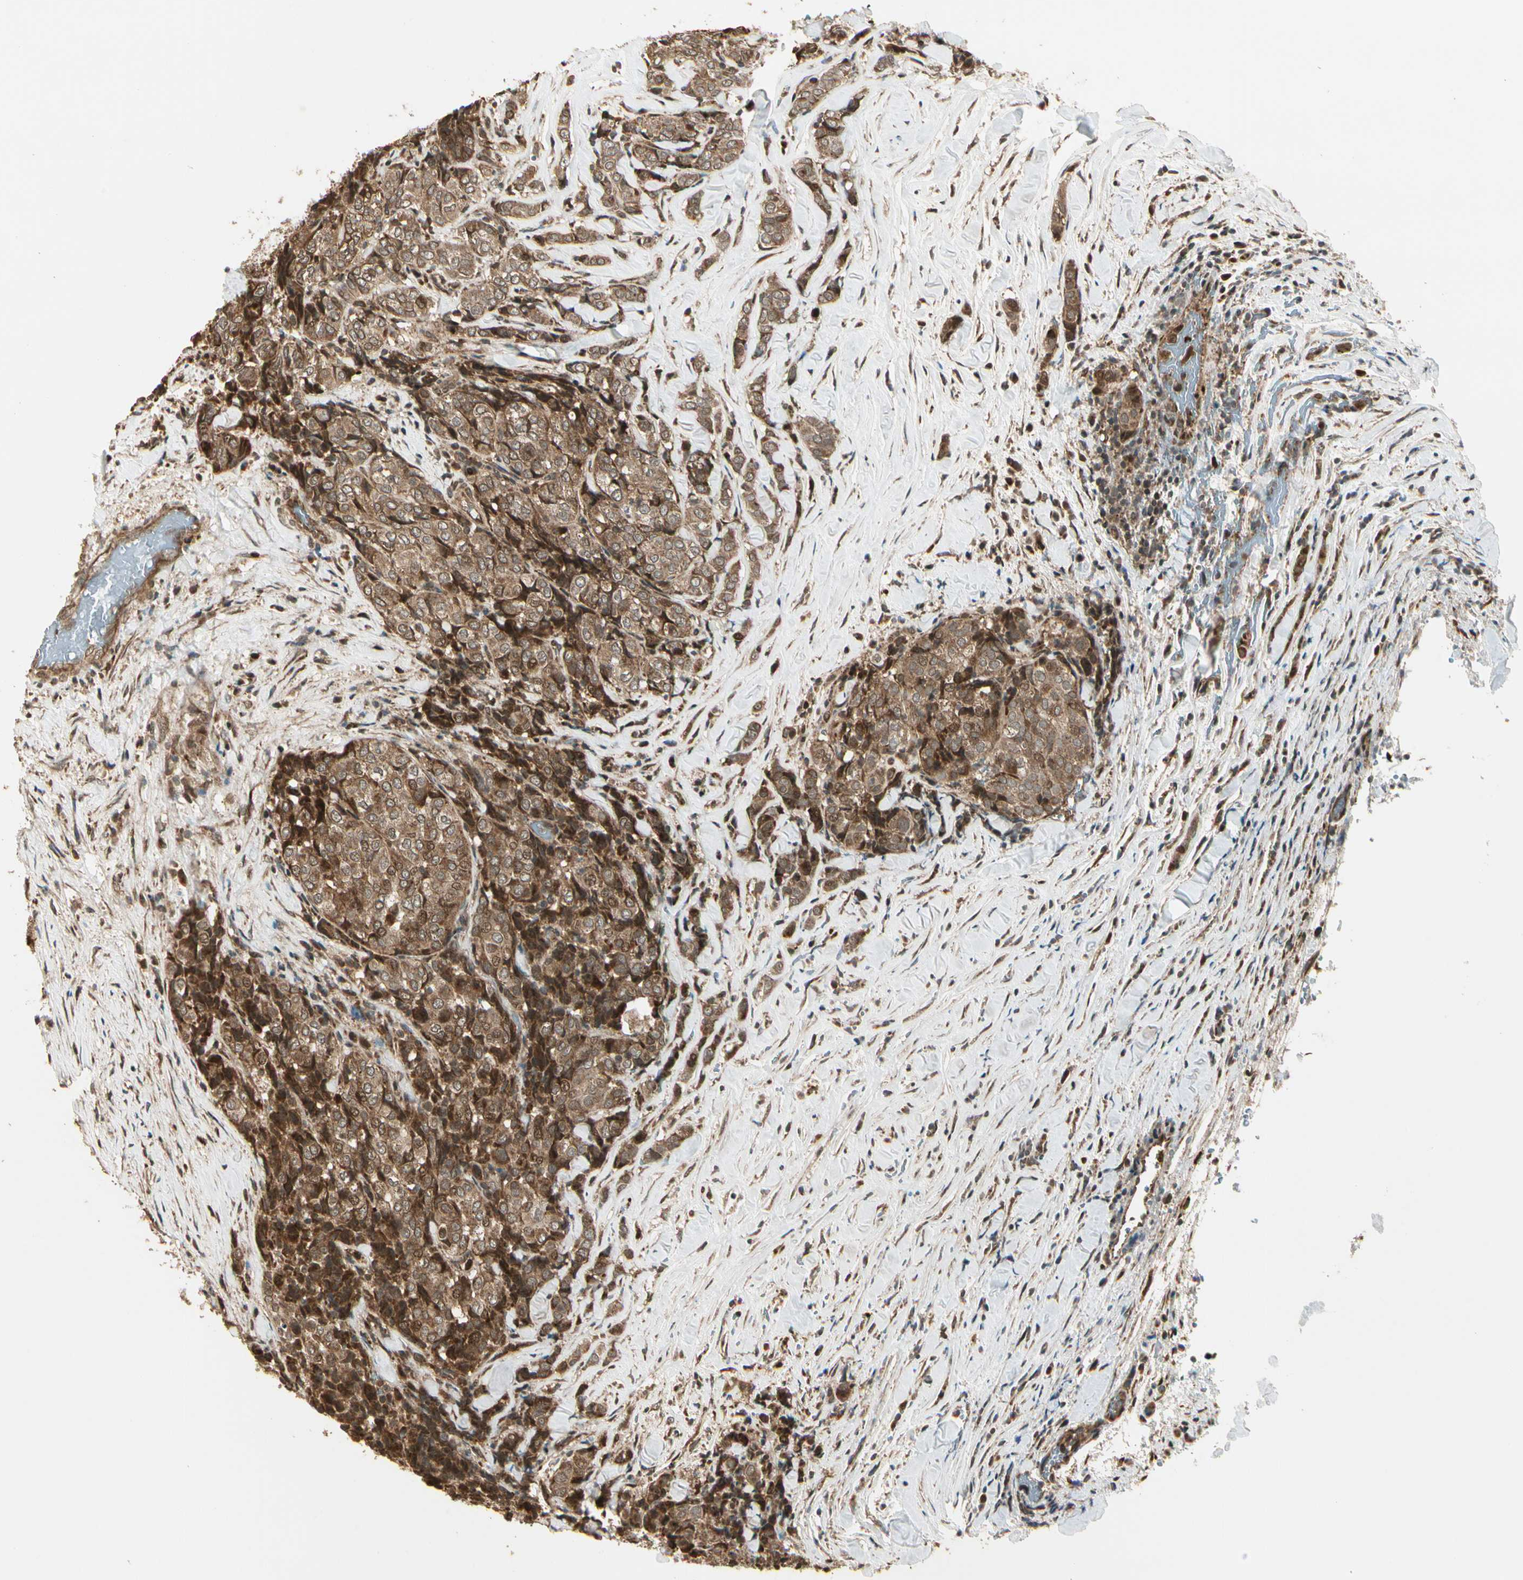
{"staining": {"intensity": "moderate", "quantity": ">75%", "location": "cytoplasmic/membranous"}, "tissue": "thyroid cancer", "cell_type": "Tumor cells", "image_type": "cancer", "snomed": [{"axis": "morphology", "description": "Normal tissue, NOS"}, {"axis": "morphology", "description": "Papillary adenocarcinoma, NOS"}, {"axis": "topography", "description": "Thyroid gland"}], "caption": "Thyroid cancer (papillary adenocarcinoma) was stained to show a protein in brown. There is medium levels of moderate cytoplasmic/membranous staining in about >75% of tumor cells.", "gene": "GLUL", "patient": {"sex": "female", "age": 30}}